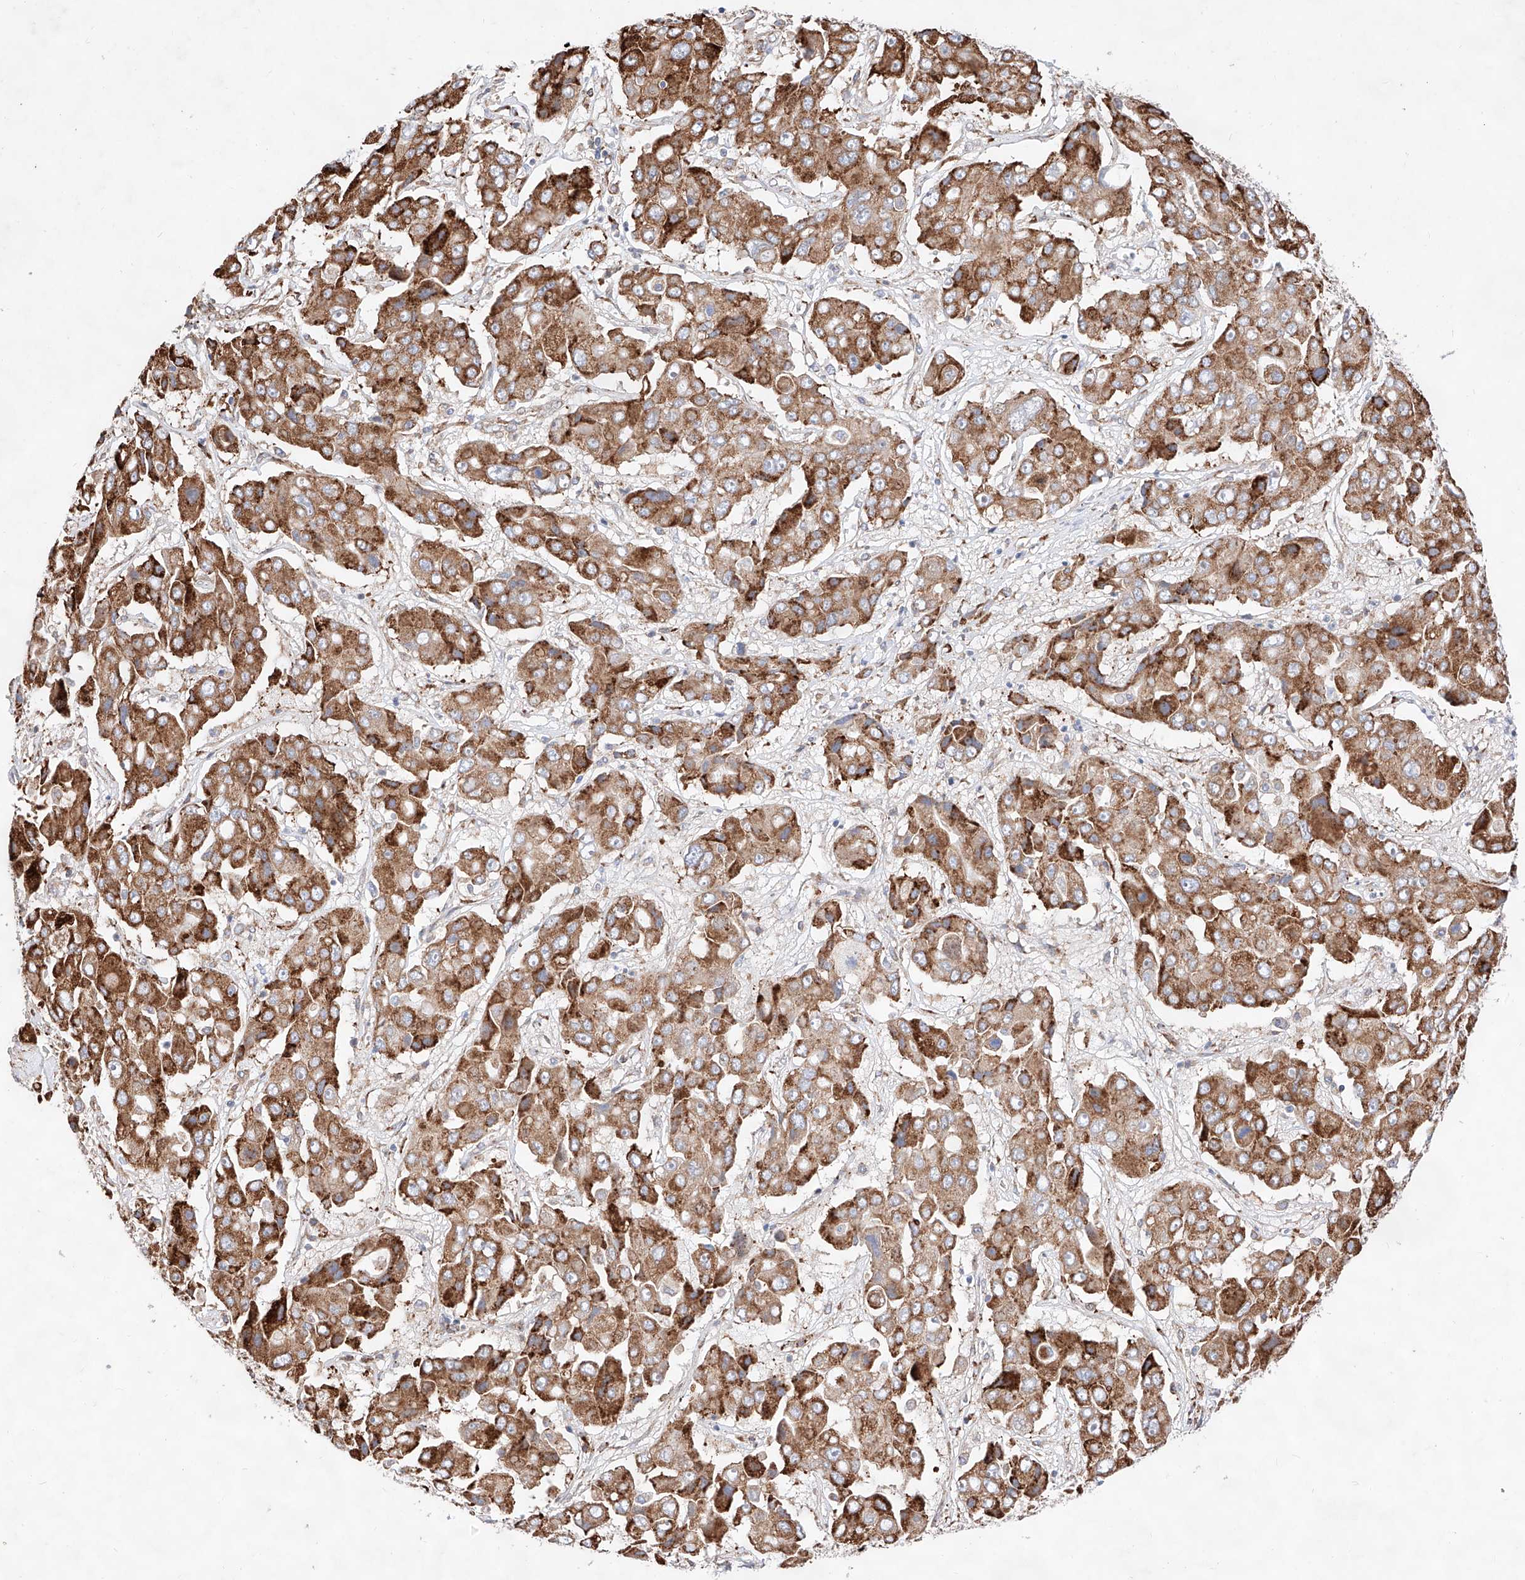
{"staining": {"intensity": "moderate", "quantity": ">75%", "location": "cytoplasmic/membranous"}, "tissue": "liver cancer", "cell_type": "Tumor cells", "image_type": "cancer", "snomed": [{"axis": "morphology", "description": "Cholangiocarcinoma"}, {"axis": "topography", "description": "Liver"}], "caption": "Immunohistochemistry (IHC) photomicrograph of liver cancer (cholangiocarcinoma) stained for a protein (brown), which exhibits medium levels of moderate cytoplasmic/membranous staining in about >75% of tumor cells.", "gene": "ATP9B", "patient": {"sex": "male", "age": 67}}